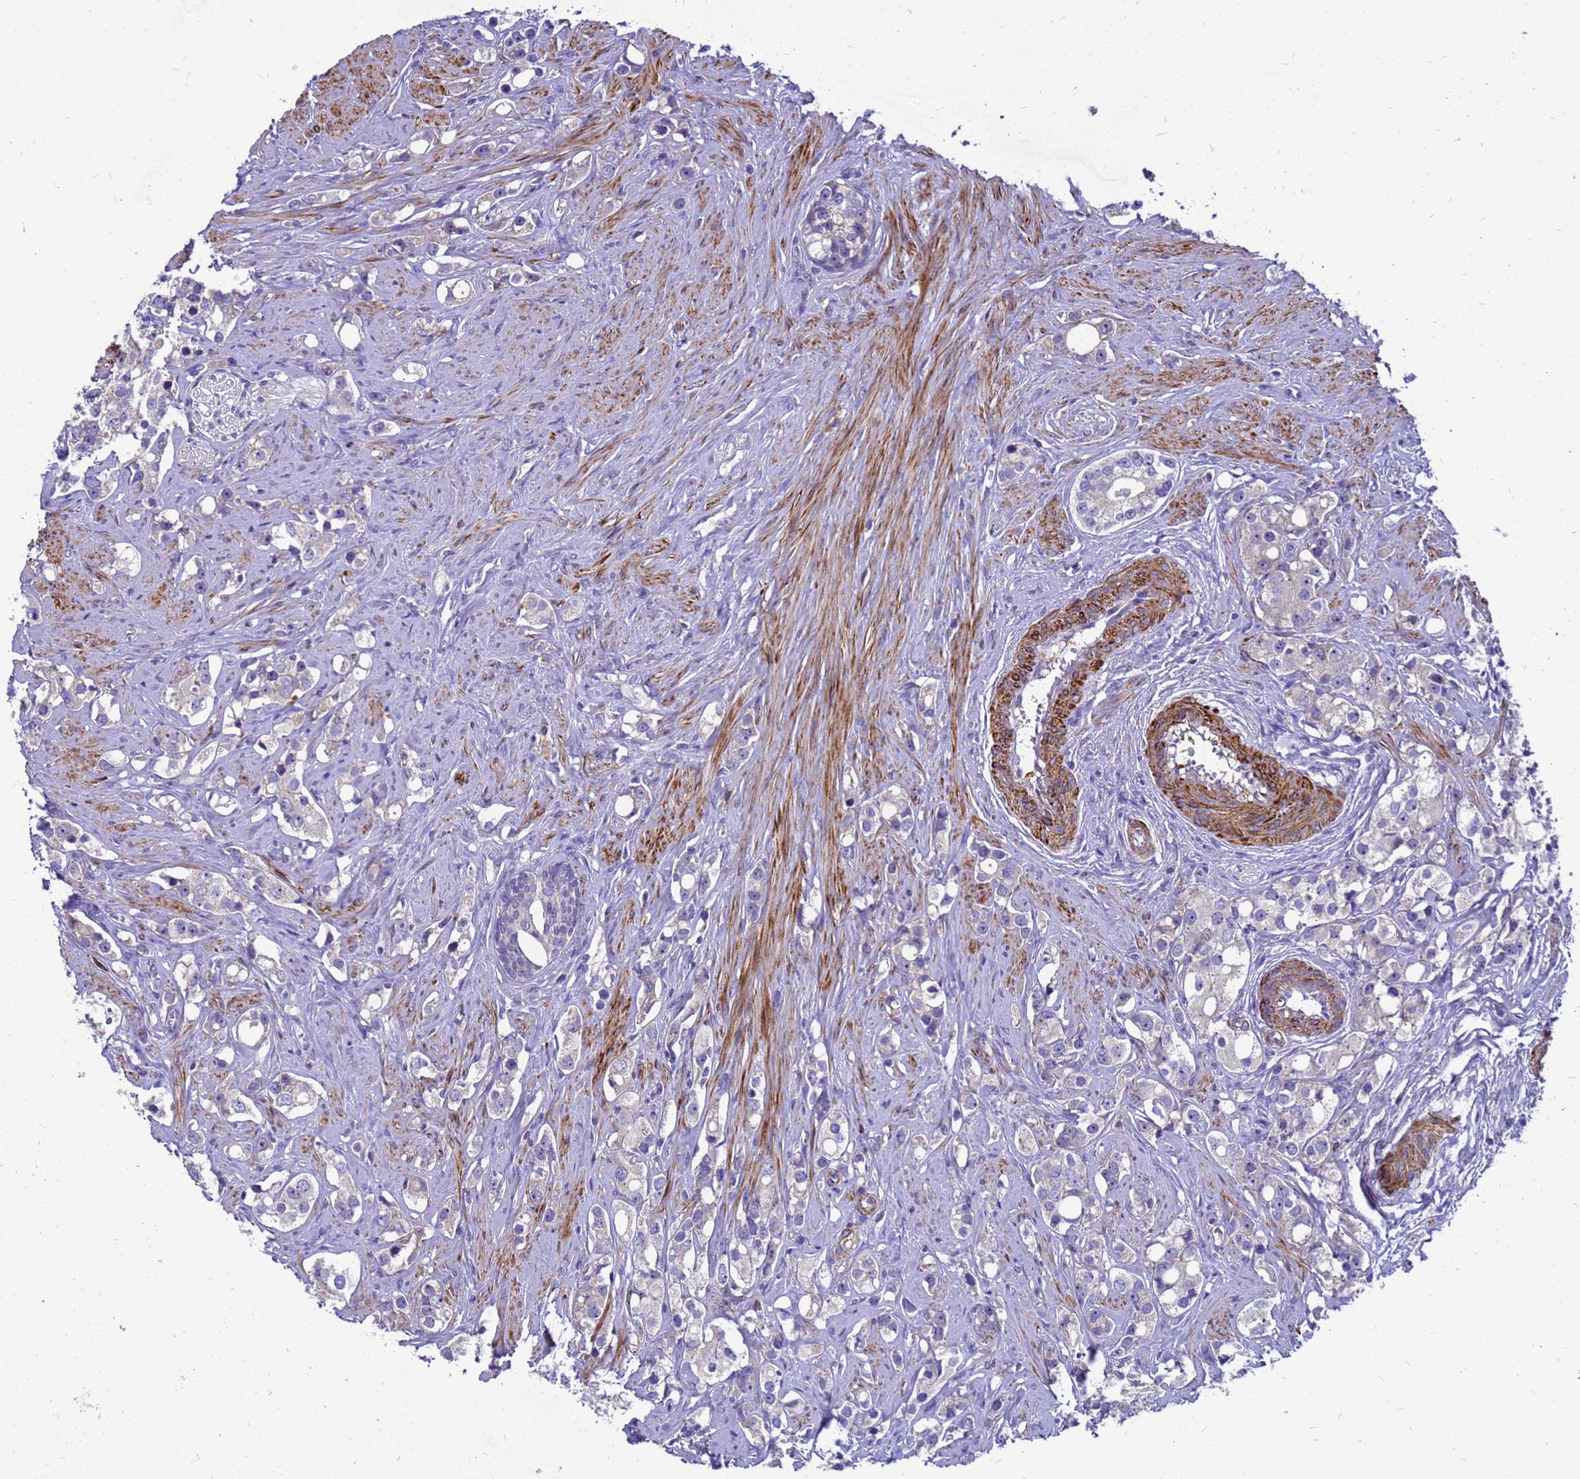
{"staining": {"intensity": "negative", "quantity": "none", "location": "none"}, "tissue": "prostate cancer", "cell_type": "Tumor cells", "image_type": "cancer", "snomed": [{"axis": "morphology", "description": "Adenocarcinoma, High grade"}, {"axis": "topography", "description": "Prostate"}], "caption": "This is a histopathology image of IHC staining of prostate cancer, which shows no staining in tumor cells.", "gene": "POP7", "patient": {"sex": "male", "age": 63}}